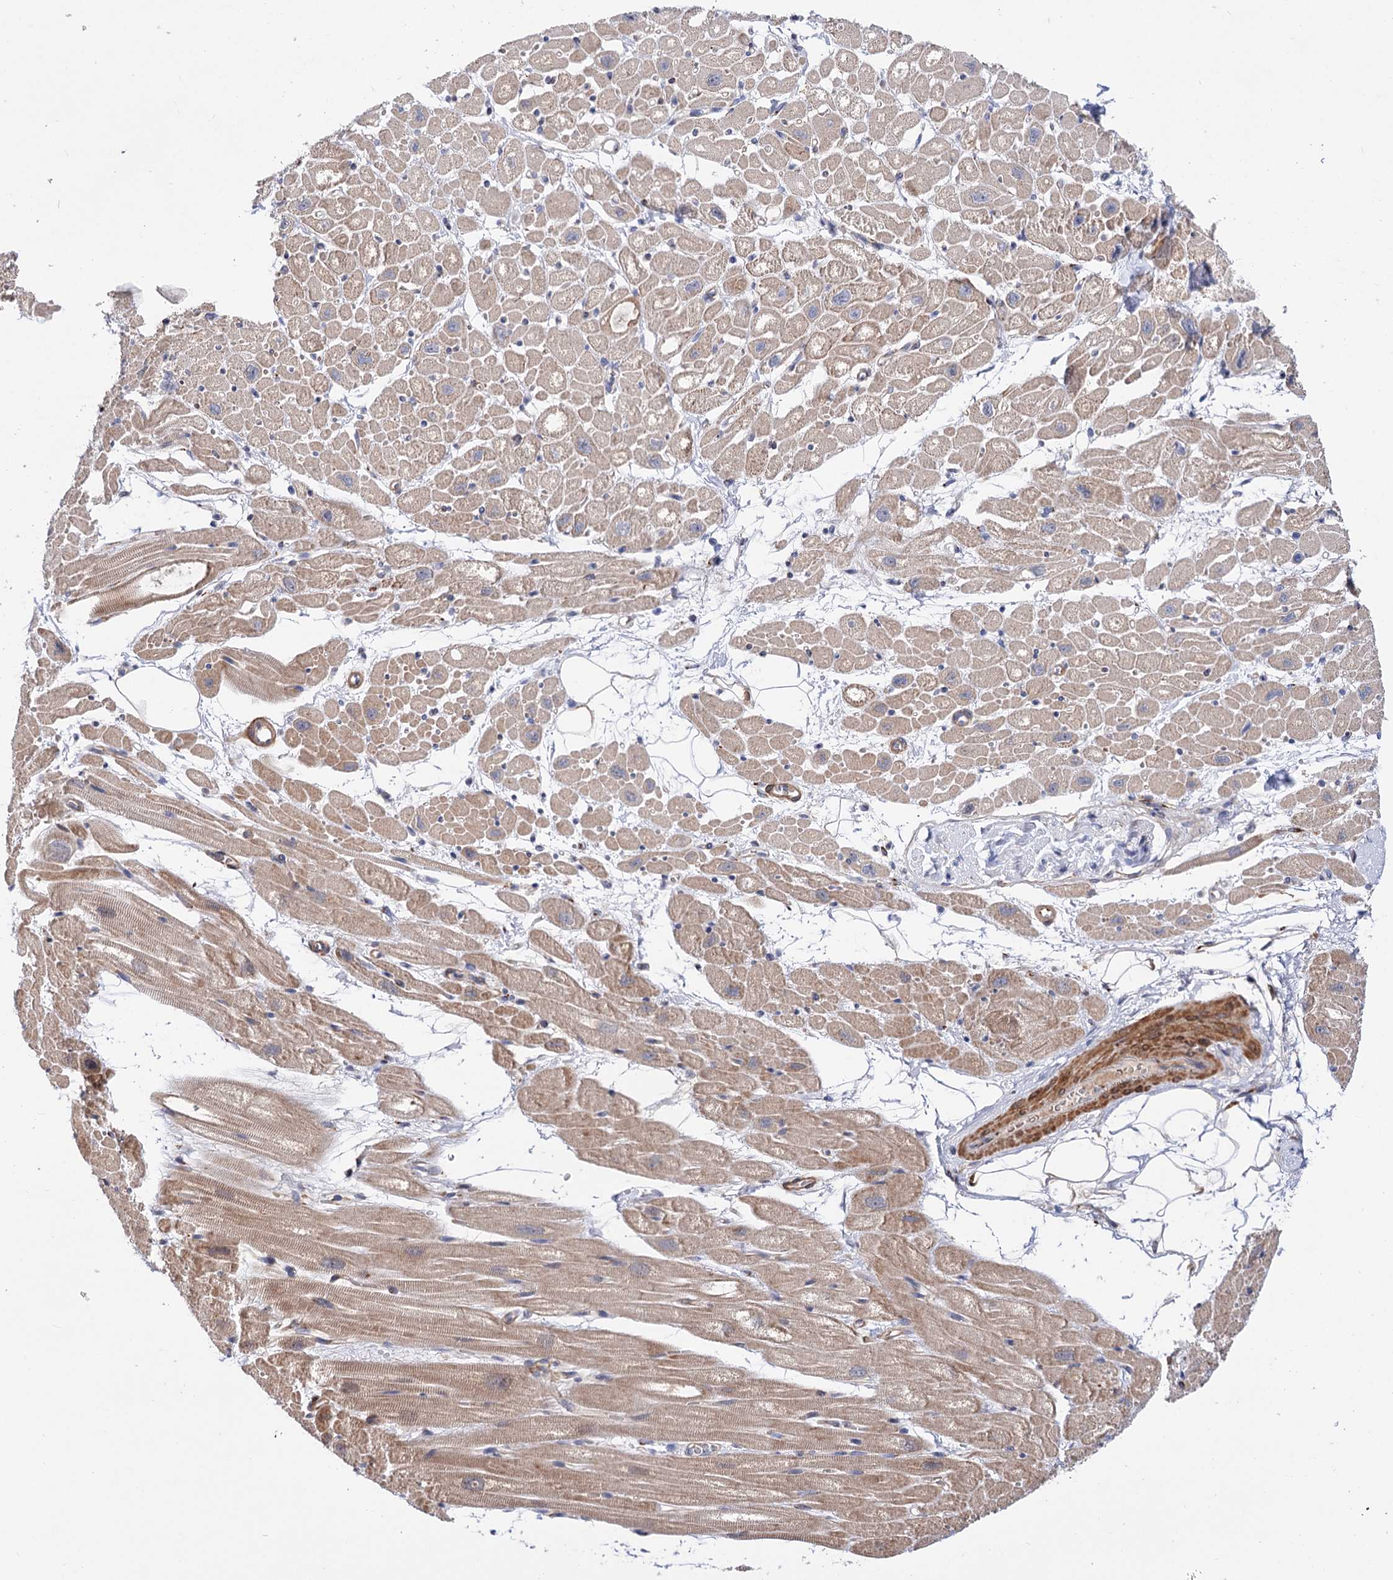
{"staining": {"intensity": "weak", "quantity": "25%-75%", "location": "cytoplasmic/membranous"}, "tissue": "heart muscle", "cell_type": "Cardiomyocytes", "image_type": "normal", "snomed": [{"axis": "morphology", "description": "Normal tissue, NOS"}, {"axis": "topography", "description": "Heart"}], "caption": "Immunohistochemistry image of unremarkable heart muscle: heart muscle stained using IHC displays low levels of weak protein expression localized specifically in the cytoplasmic/membranous of cardiomyocytes, appearing as a cytoplasmic/membranous brown color.", "gene": "C11orf96", "patient": {"sex": "male", "age": 50}}